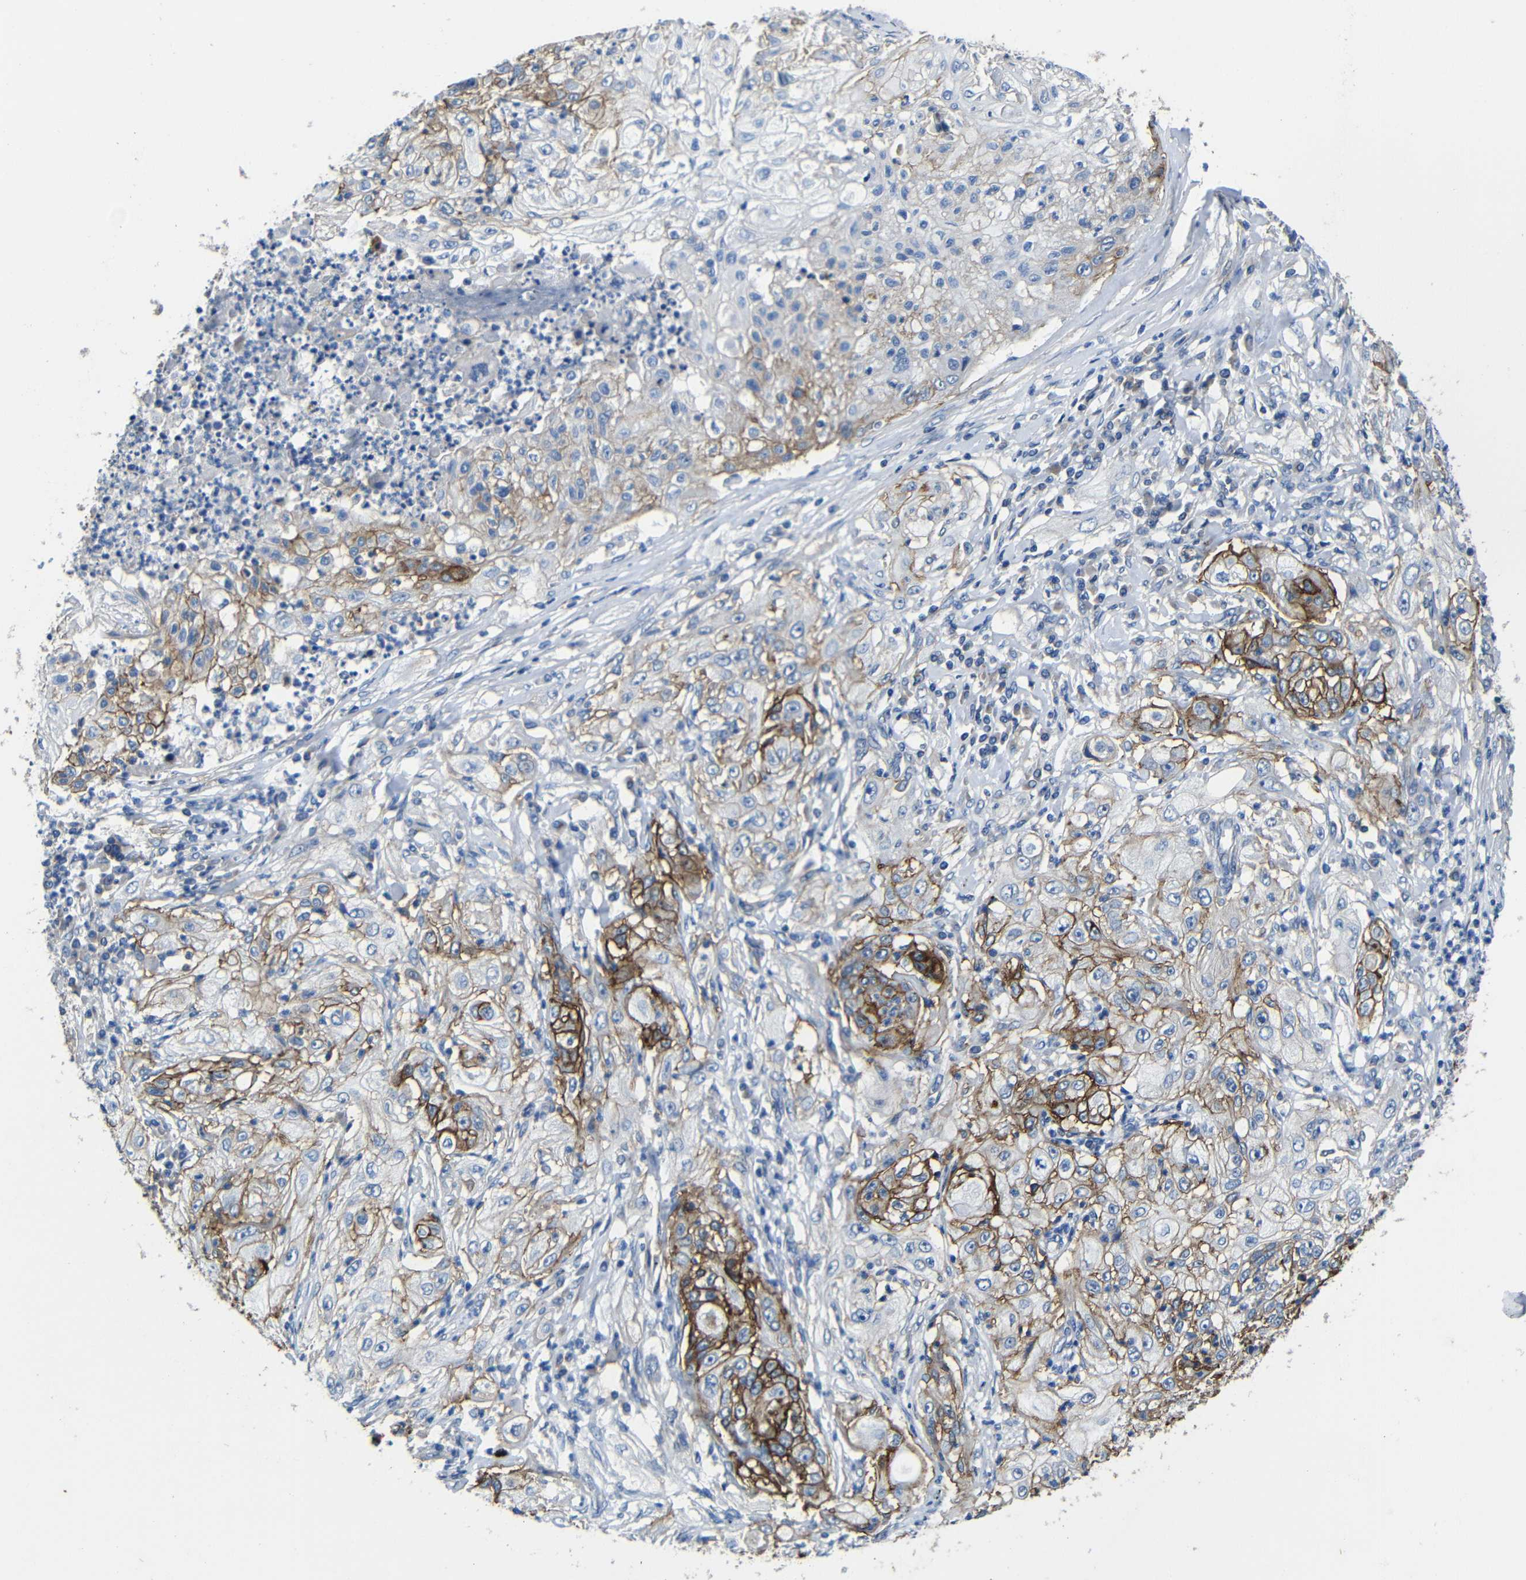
{"staining": {"intensity": "moderate", "quantity": "25%-75%", "location": "cytoplasmic/membranous"}, "tissue": "lung cancer", "cell_type": "Tumor cells", "image_type": "cancer", "snomed": [{"axis": "morphology", "description": "Inflammation, NOS"}, {"axis": "morphology", "description": "Squamous cell carcinoma, NOS"}, {"axis": "topography", "description": "Lymph node"}, {"axis": "topography", "description": "Soft tissue"}, {"axis": "topography", "description": "Lung"}], "caption": "An image showing moderate cytoplasmic/membranous staining in approximately 25%-75% of tumor cells in squamous cell carcinoma (lung), as visualized by brown immunohistochemical staining.", "gene": "ZNF90", "patient": {"sex": "male", "age": 66}}